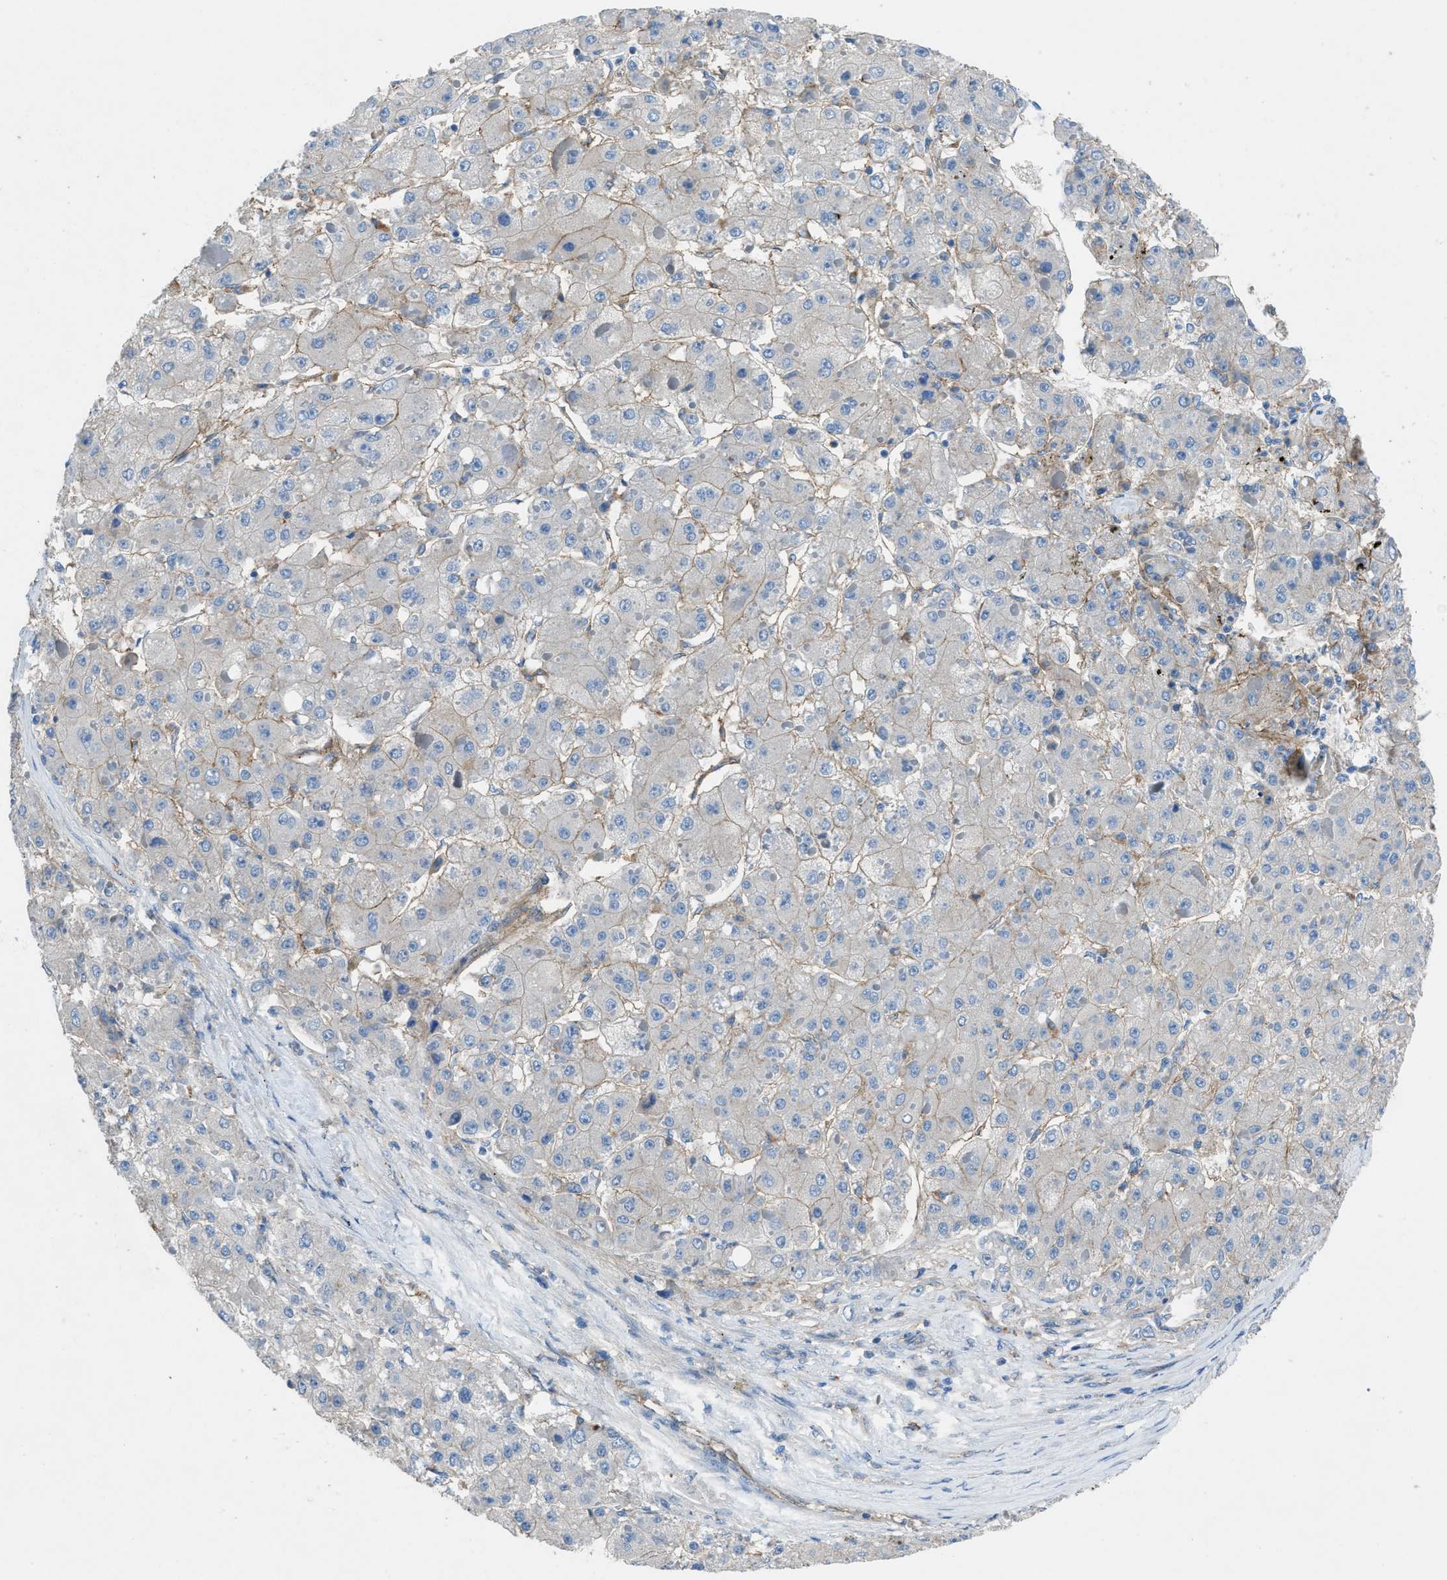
{"staining": {"intensity": "weak", "quantity": "<25%", "location": "cytoplasmic/membranous"}, "tissue": "liver cancer", "cell_type": "Tumor cells", "image_type": "cancer", "snomed": [{"axis": "morphology", "description": "Carcinoma, Hepatocellular, NOS"}, {"axis": "topography", "description": "Liver"}], "caption": "Immunohistochemistry (IHC) image of human liver hepatocellular carcinoma stained for a protein (brown), which exhibits no expression in tumor cells.", "gene": "PTGFRN", "patient": {"sex": "female", "age": 73}}